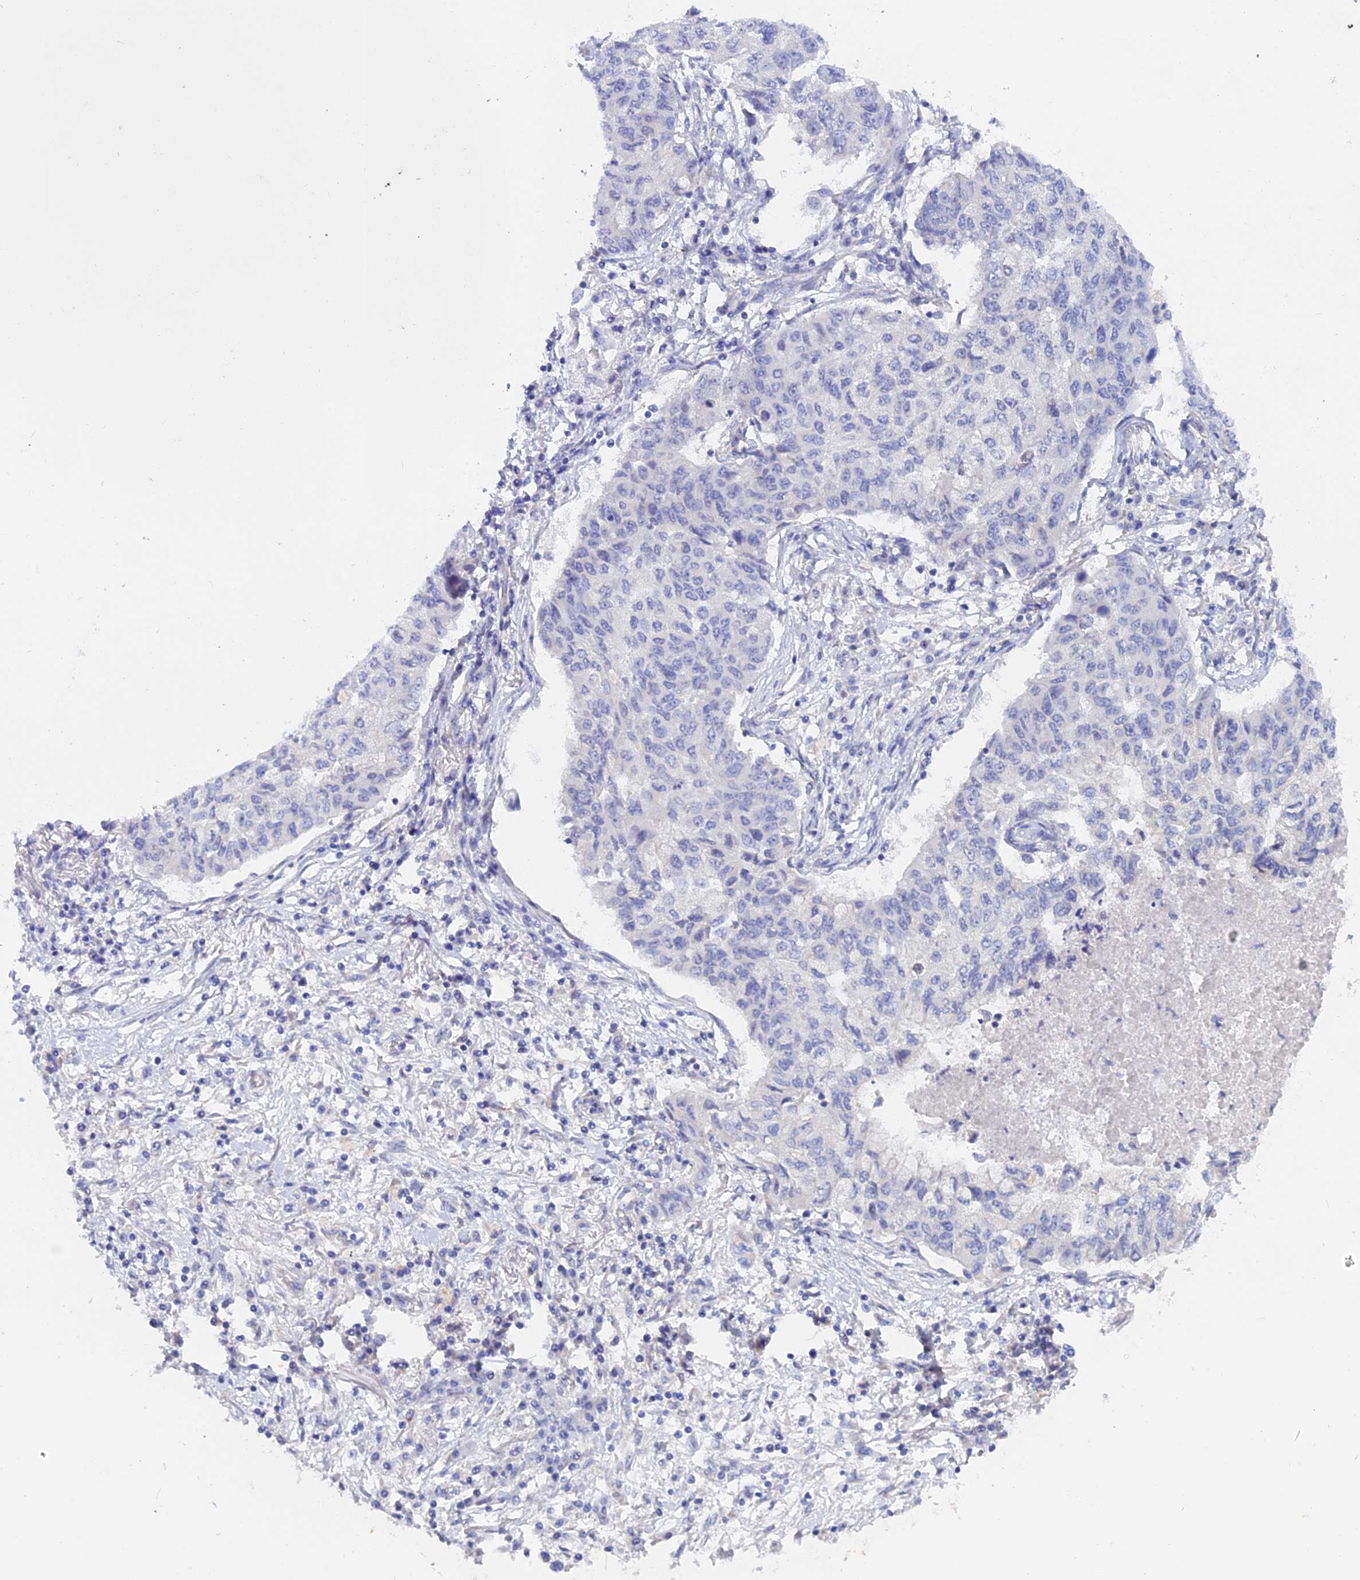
{"staining": {"intensity": "negative", "quantity": "none", "location": "none"}, "tissue": "lung cancer", "cell_type": "Tumor cells", "image_type": "cancer", "snomed": [{"axis": "morphology", "description": "Squamous cell carcinoma, NOS"}, {"axis": "topography", "description": "Lung"}], "caption": "Immunohistochemistry of human lung cancer reveals no expression in tumor cells.", "gene": "GLB1L", "patient": {"sex": "male", "age": 74}}